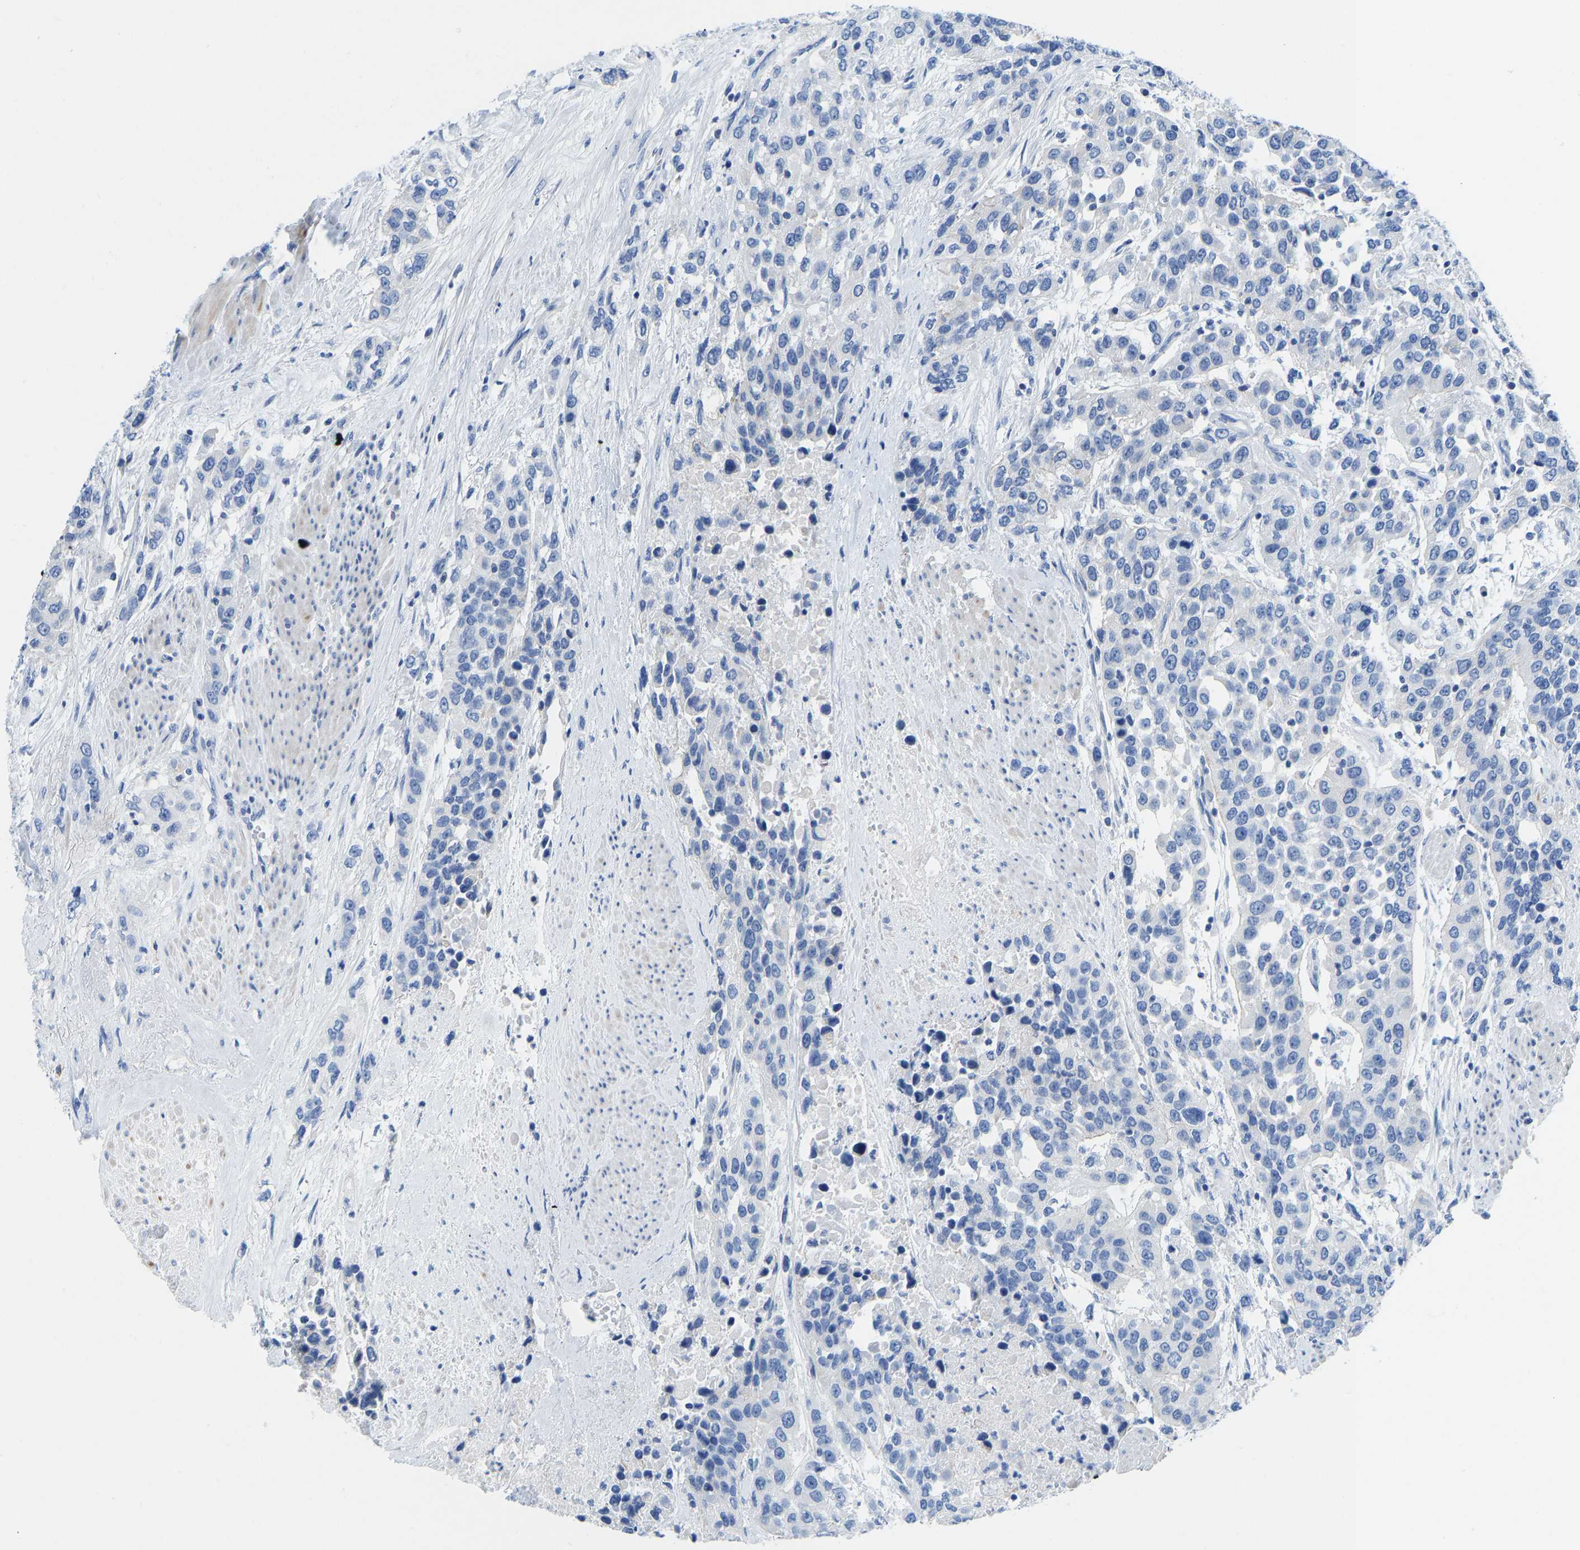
{"staining": {"intensity": "negative", "quantity": "none", "location": "none"}, "tissue": "urothelial cancer", "cell_type": "Tumor cells", "image_type": "cancer", "snomed": [{"axis": "morphology", "description": "Urothelial carcinoma, High grade"}, {"axis": "topography", "description": "Urinary bladder"}], "caption": "This is an immunohistochemistry micrograph of human urothelial cancer. There is no staining in tumor cells.", "gene": "NKAIN3", "patient": {"sex": "female", "age": 80}}